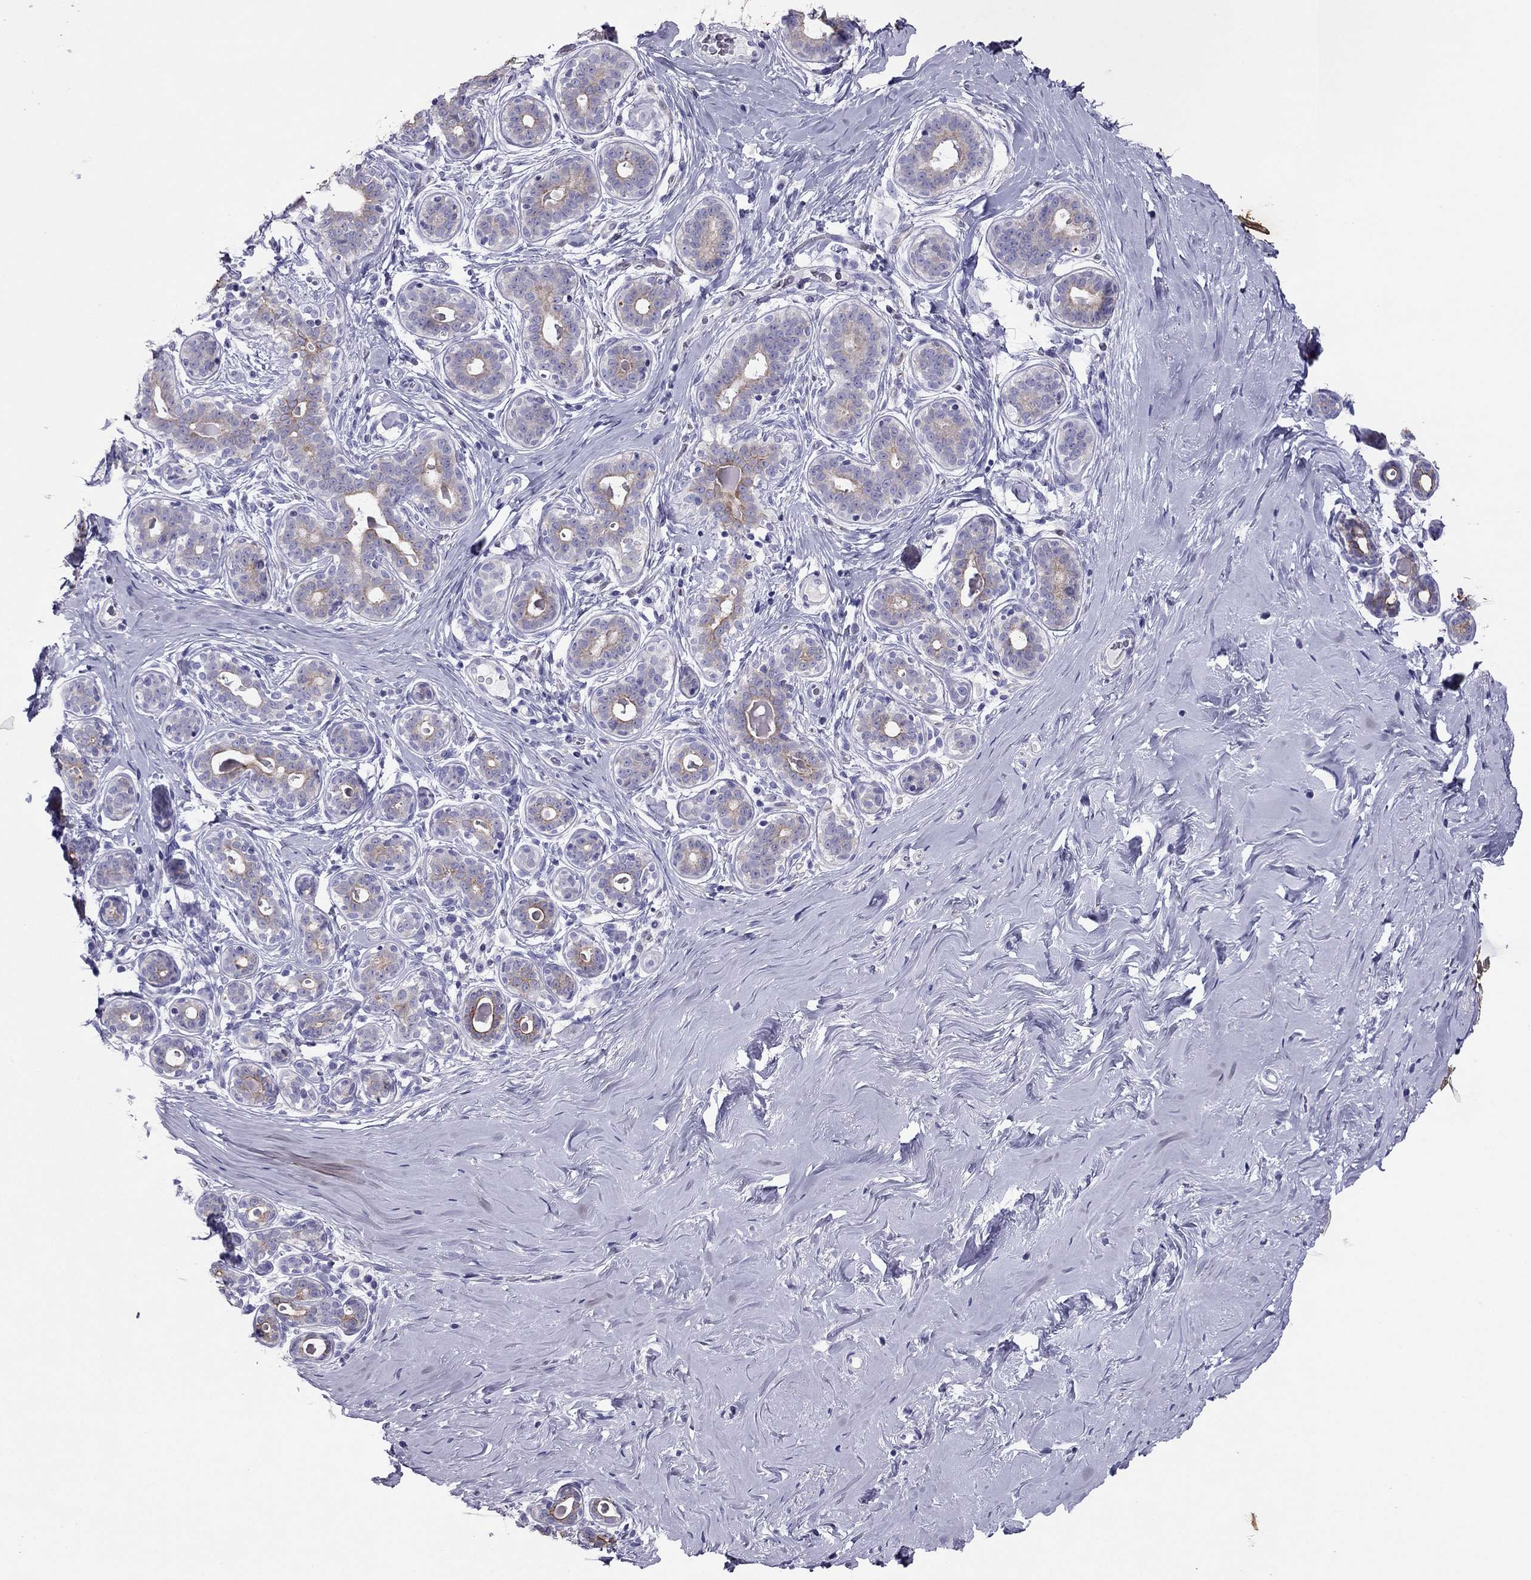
{"staining": {"intensity": "negative", "quantity": "none", "location": "none"}, "tissue": "breast", "cell_type": "Adipocytes", "image_type": "normal", "snomed": [{"axis": "morphology", "description": "Normal tissue, NOS"}, {"axis": "topography", "description": "Skin"}, {"axis": "topography", "description": "Breast"}], "caption": "A micrograph of breast stained for a protein shows no brown staining in adipocytes.", "gene": "MAEL", "patient": {"sex": "female", "age": 43}}